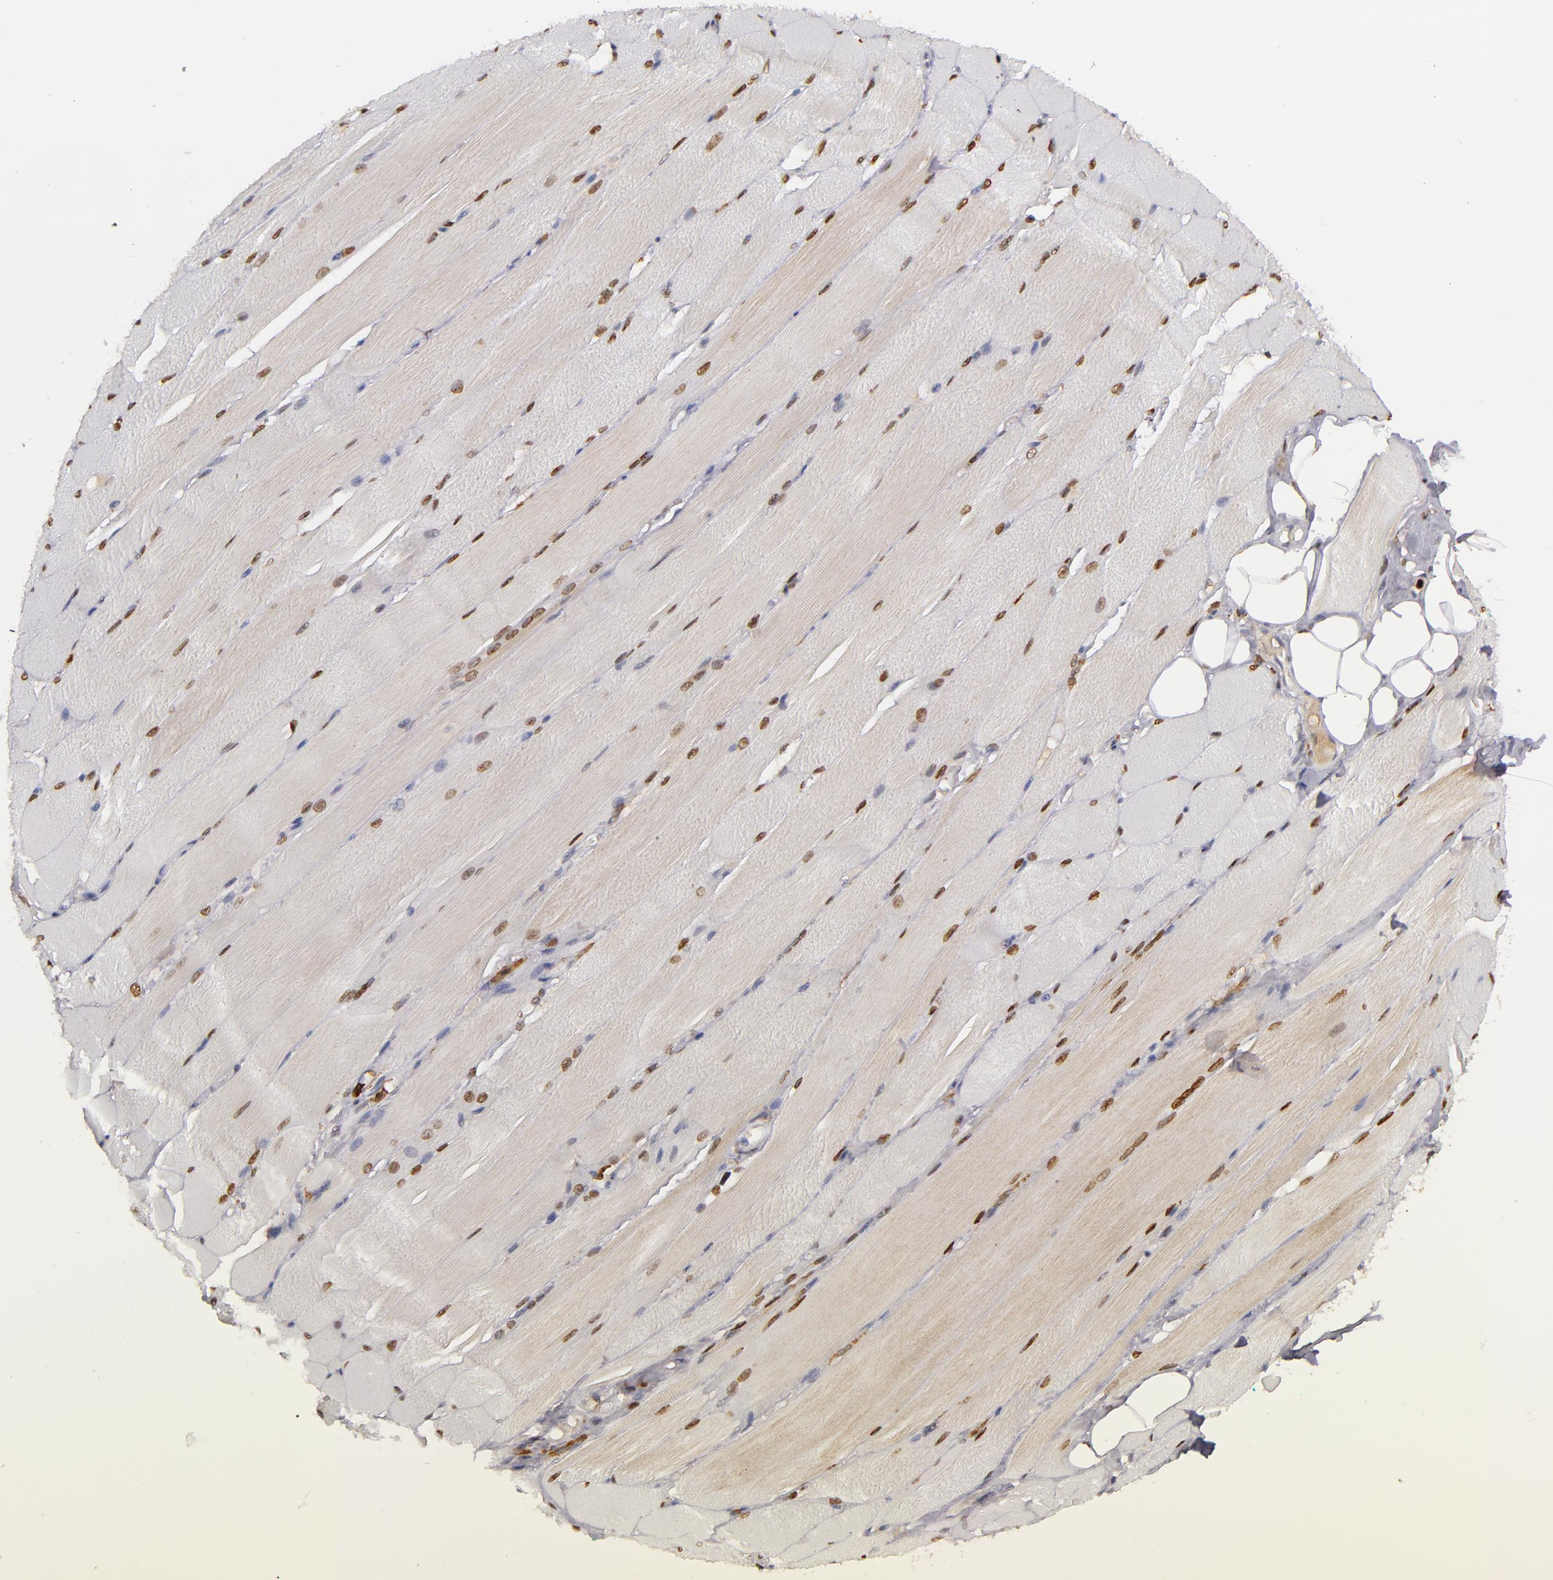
{"staining": {"intensity": "moderate", "quantity": "25%-75%", "location": "cytoplasmic/membranous,nuclear"}, "tissue": "skeletal muscle", "cell_type": "Myocytes", "image_type": "normal", "snomed": [{"axis": "morphology", "description": "Normal tissue, NOS"}, {"axis": "topography", "description": "Skeletal muscle"}, {"axis": "topography", "description": "Peripheral nerve tissue"}], "caption": "Unremarkable skeletal muscle shows moderate cytoplasmic/membranous,nuclear staining in approximately 25%-75% of myocytes, visualized by immunohistochemistry. Nuclei are stained in blue.", "gene": "WAS", "patient": {"sex": "female", "age": 84}}